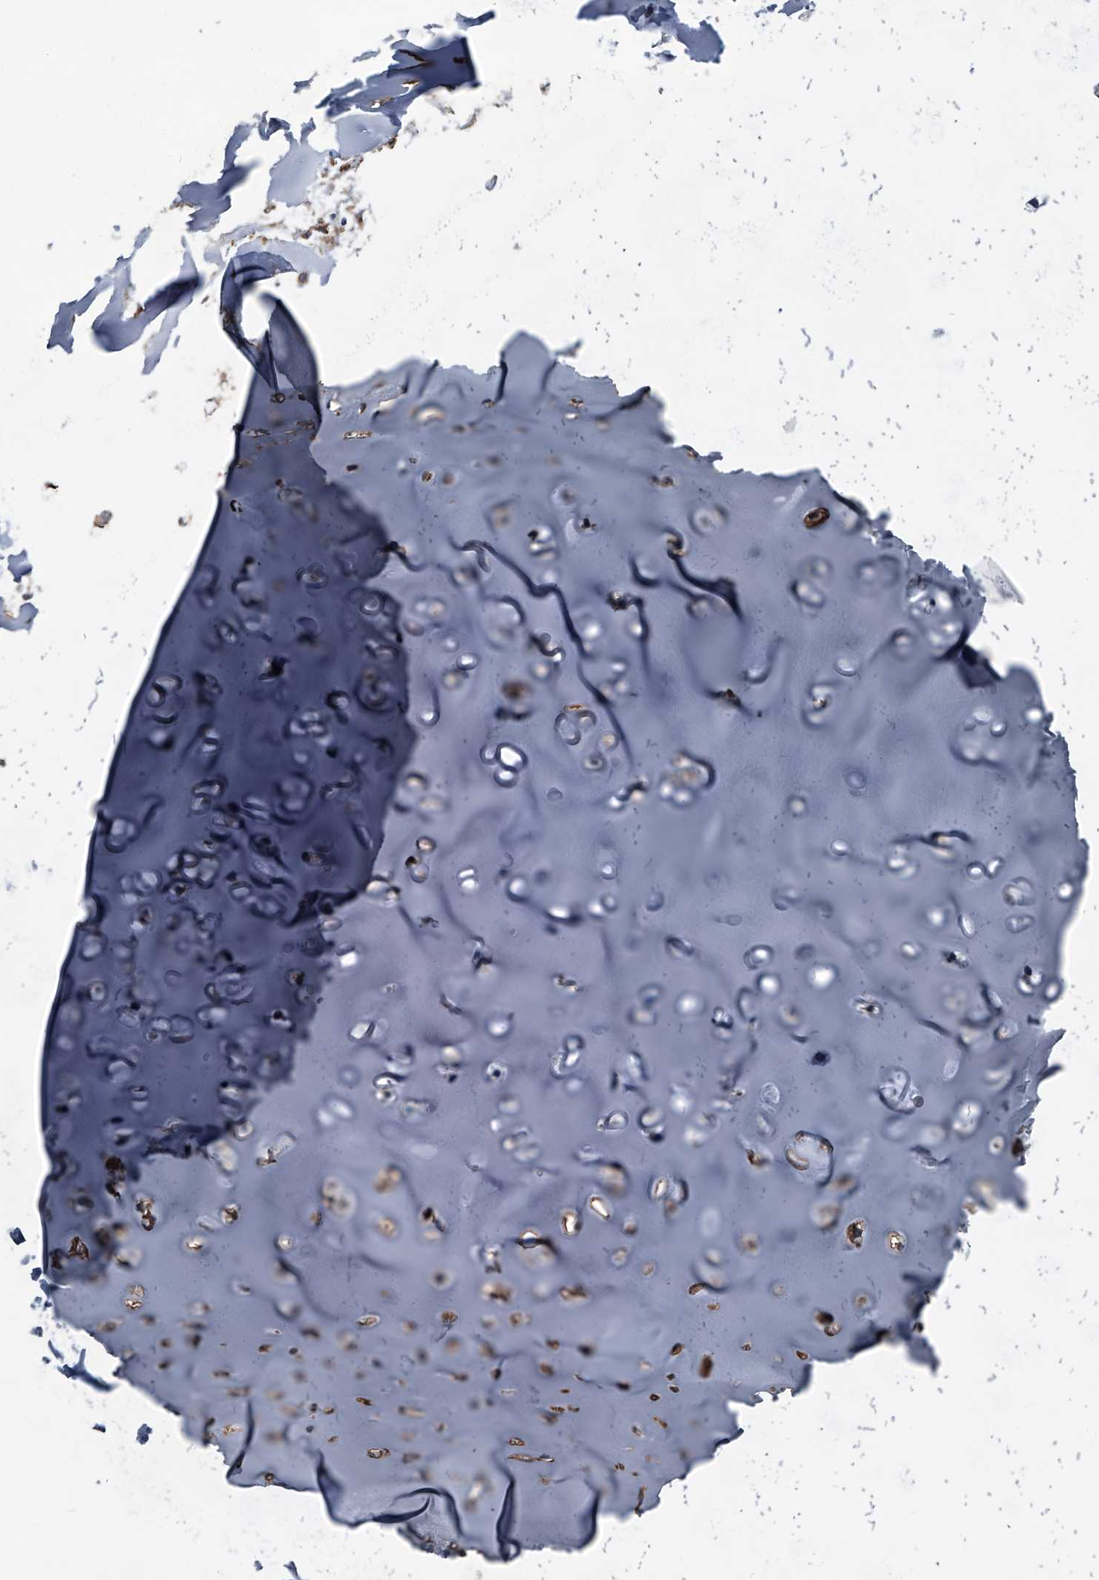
{"staining": {"intensity": "weak", "quantity": ">75%", "location": "cytoplasmic/membranous"}, "tissue": "adipose tissue", "cell_type": "Adipocytes", "image_type": "normal", "snomed": [{"axis": "morphology", "description": "Normal tissue, NOS"}, {"axis": "morphology", "description": "Basal cell carcinoma"}, {"axis": "topography", "description": "Cartilage tissue"}, {"axis": "topography", "description": "Nasopharynx"}, {"axis": "topography", "description": "Oral tissue"}], "caption": "A micrograph of human adipose tissue stained for a protein demonstrates weak cytoplasmic/membranous brown staining in adipocytes.", "gene": "PLEC", "patient": {"sex": "female", "age": 77}}